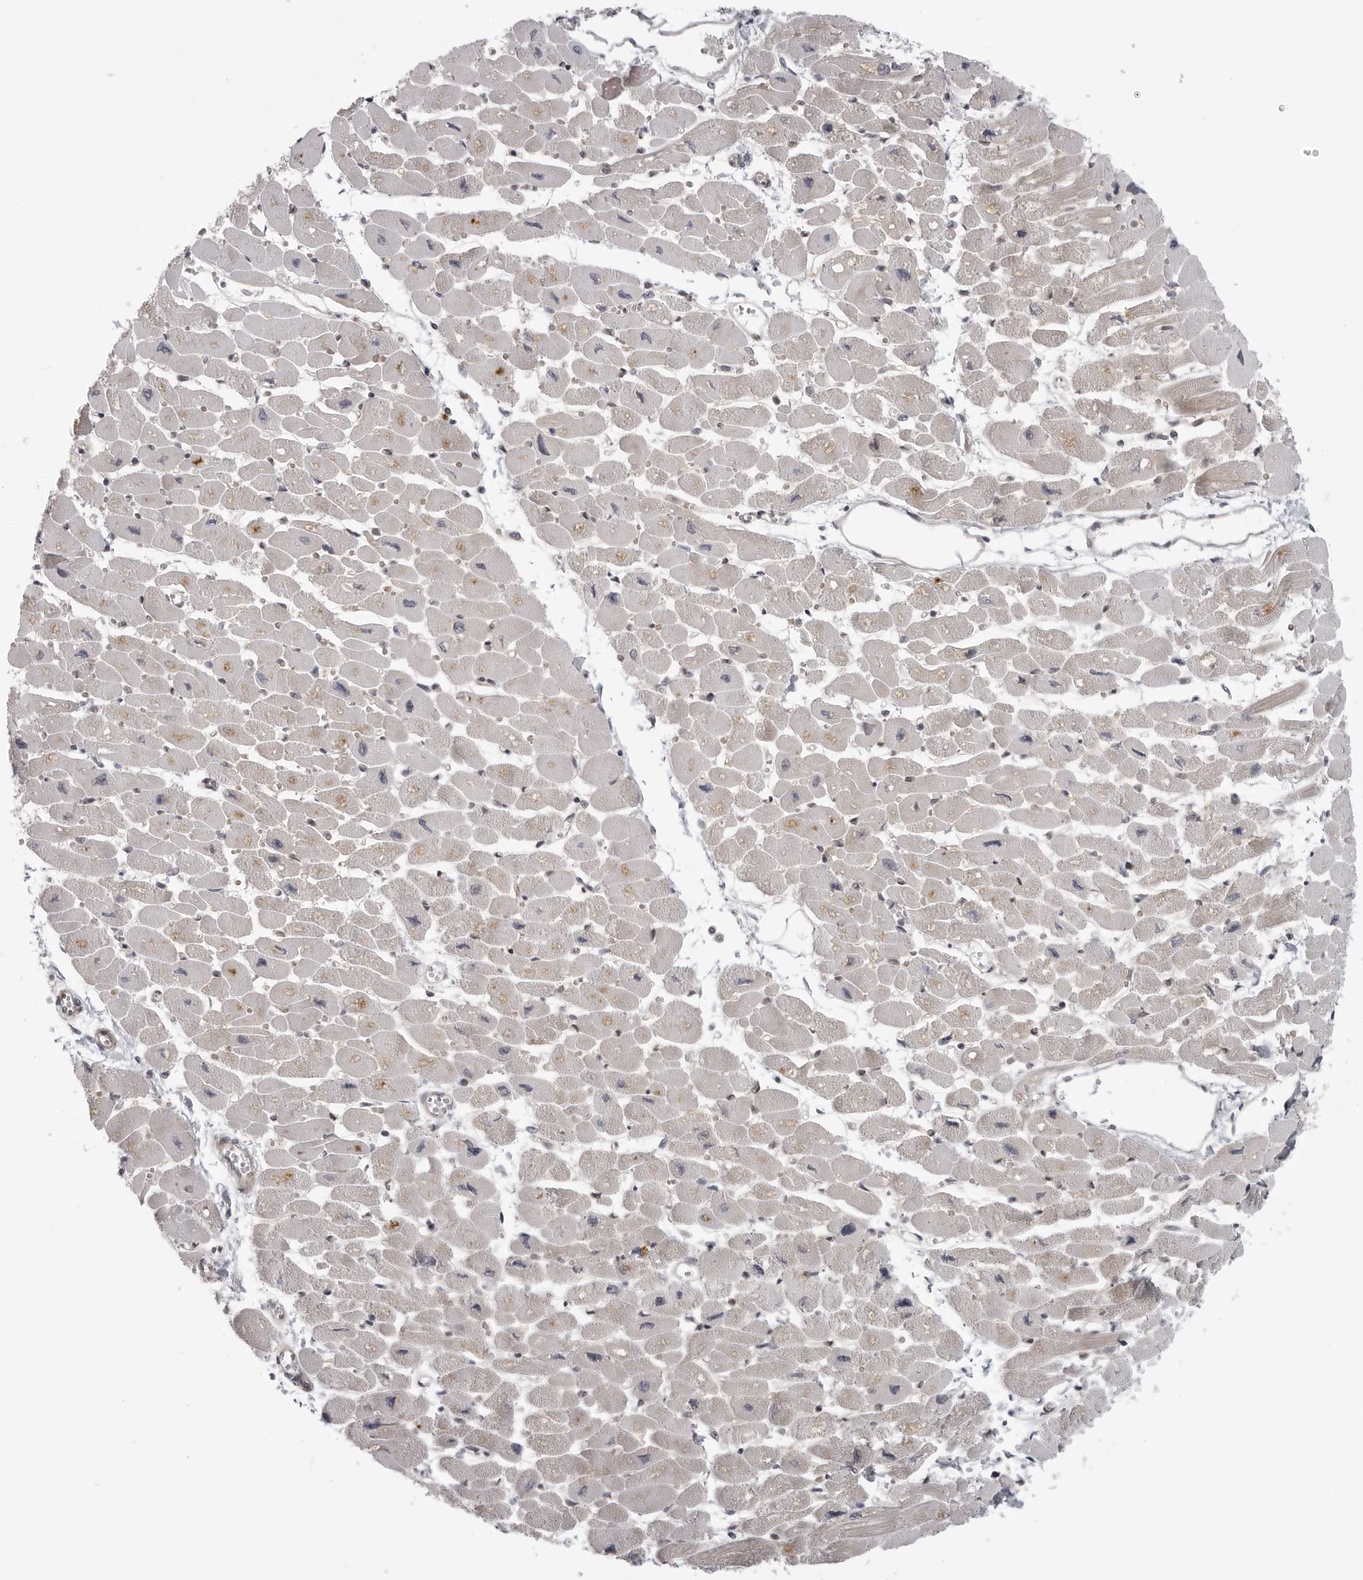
{"staining": {"intensity": "moderate", "quantity": "<25%", "location": "cytoplasmic/membranous"}, "tissue": "heart muscle", "cell_type": "Cardiomyocytes", "image_type": "normal", "snomed": [{"axis": "morphology", "description": "Normal tissue, NOS"}, {"axis": "topography", "description": "Heart"}], "caption": "Moderate cytoplasmic/membranous expression for a protein is appreciated in approximately <25% of cardiomyocytes of normal heart muscle using IHC.", "gene": "TUT4", "patient": {"sex": "female", "age": 54}}